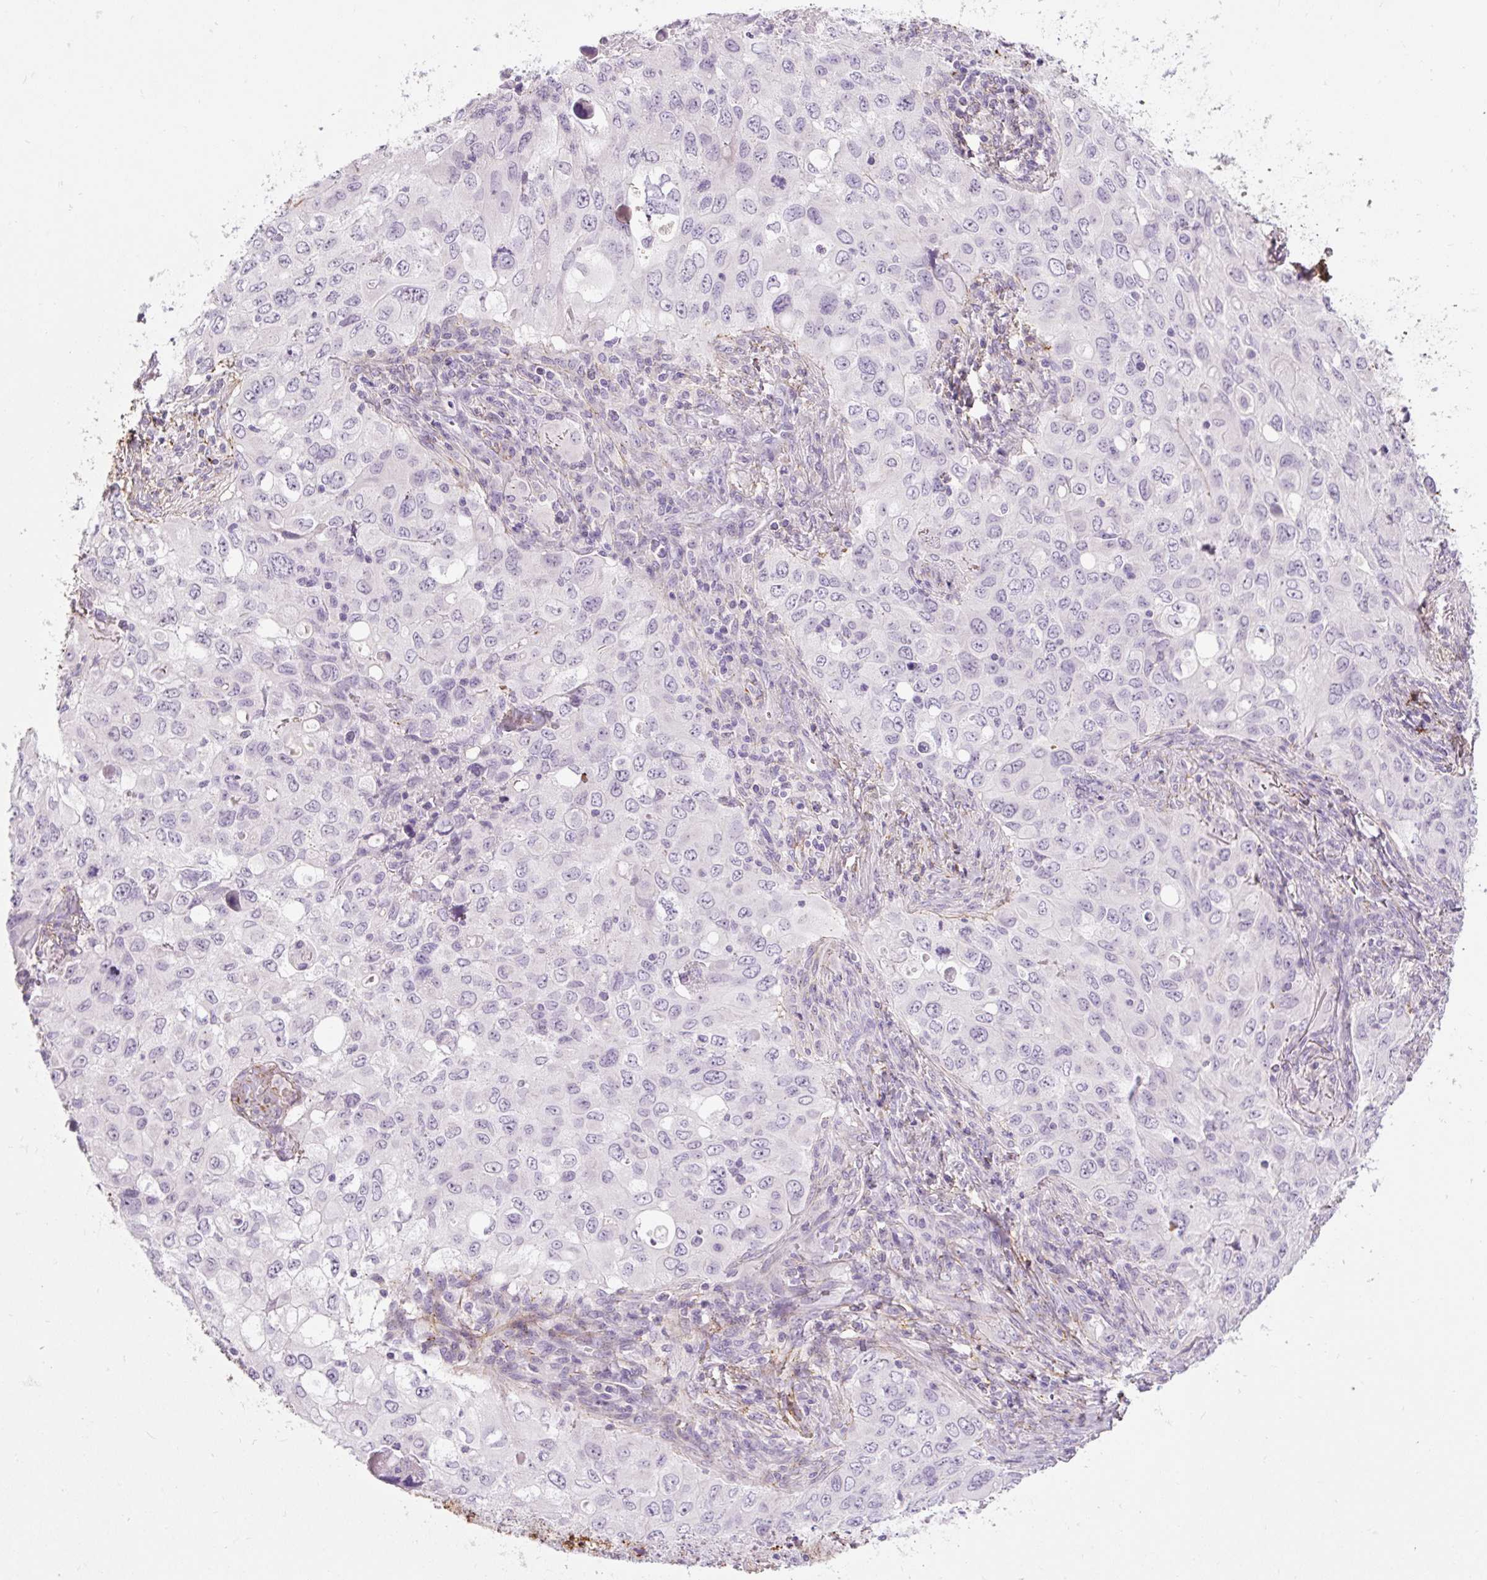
{"staining": {"intensity": "negative", "quantity": "none", "location": "none"}, "tissue": "lung cancer", "cell_type": "Tumor cells", "image_type": "cancer", "snomed": [{"axis": "morphology", "description": "Adenocarcinoma, NOS"}, {"axis": "morphology", "description": "Adenocarcinoma, metastatic, NOS"}, {"axis": "topography", "description": "Lymph node"}, {"axis": "topography", "description": "Lung"}], "caption": "An image of human lung cancer is negative for staining in tumor cells.", "gene": "FBN1", "patient": {"sex": "female", "age": 42}}